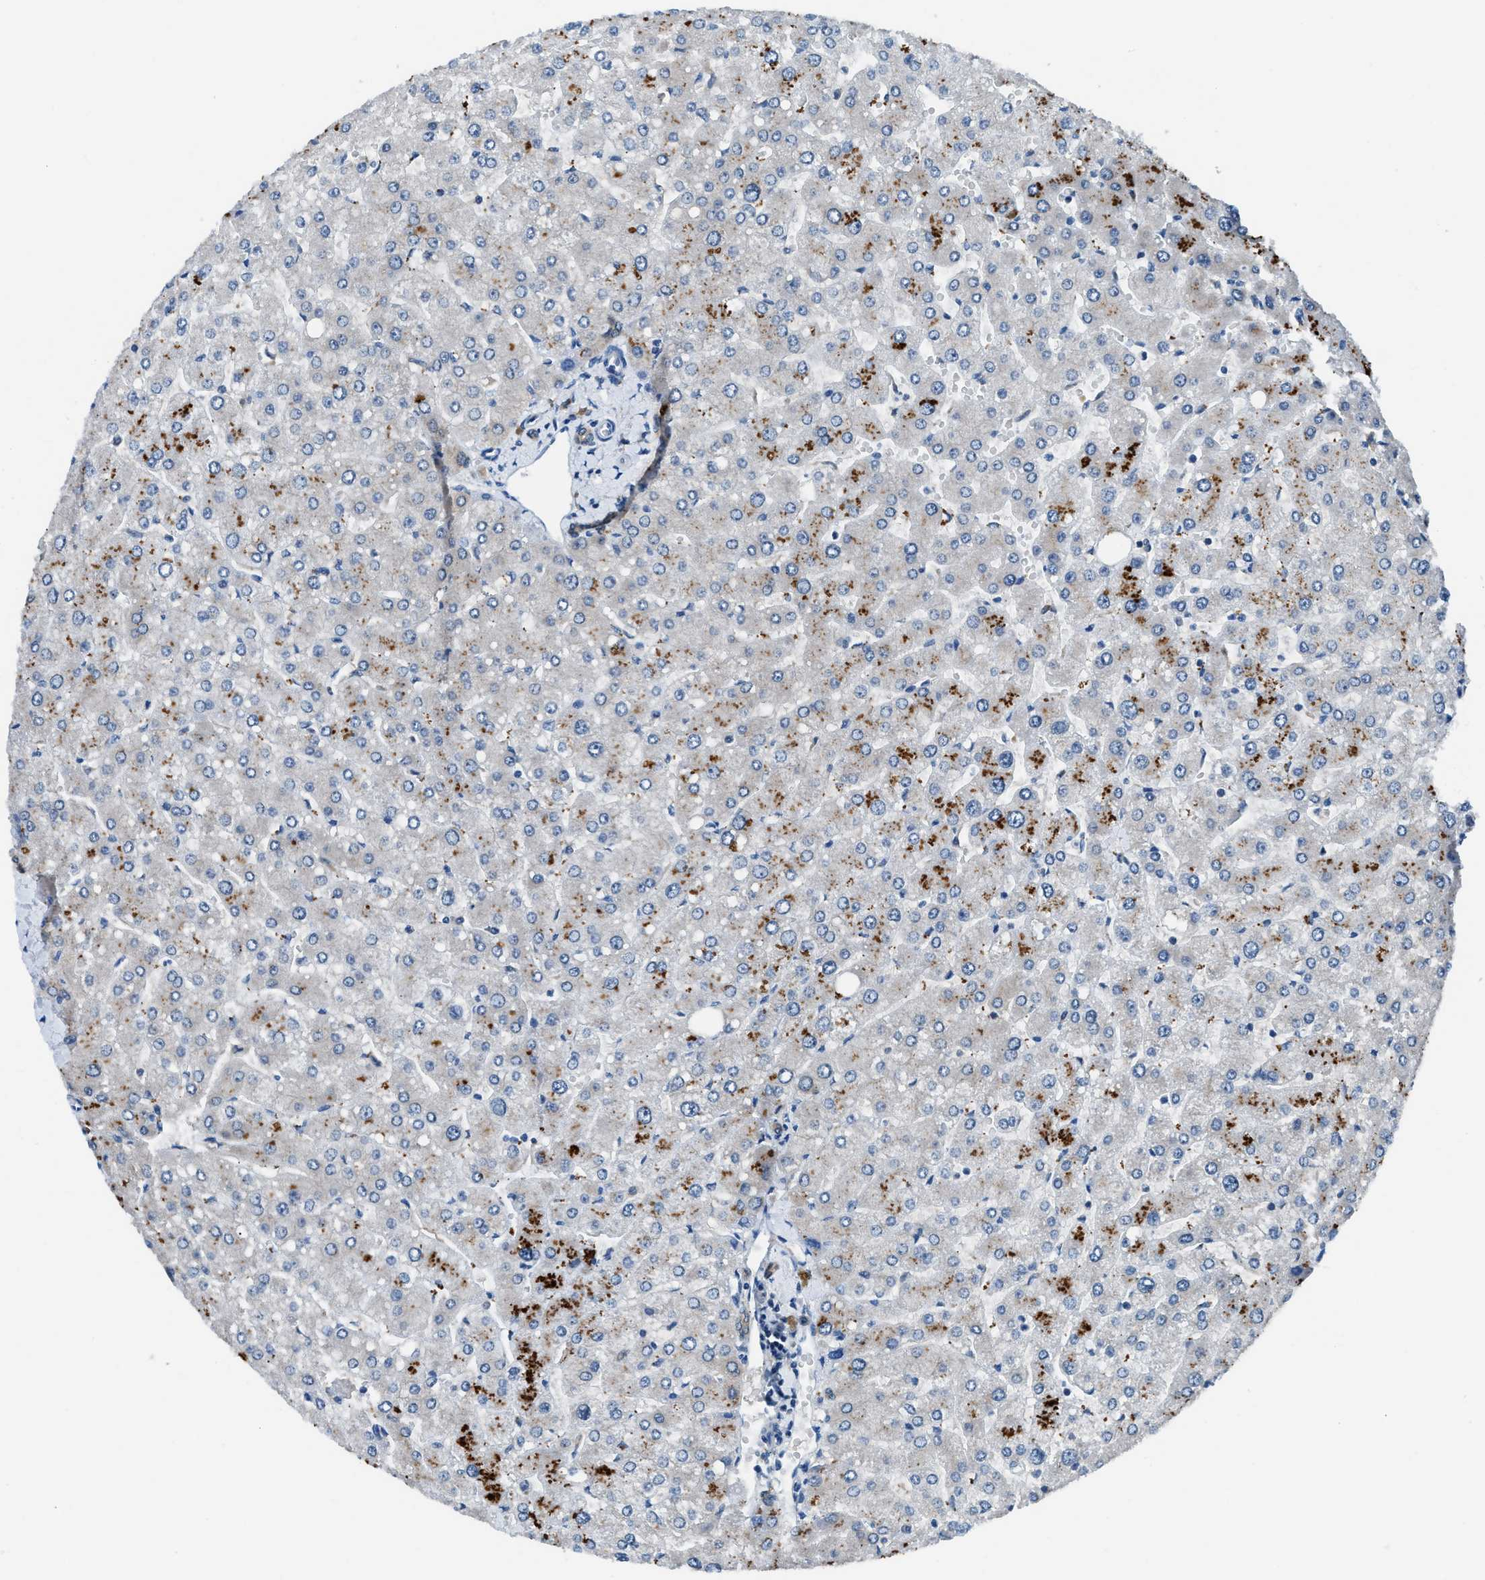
{"staining": {"intensity": "moderate", "quantity": "25%-75%", "location": "cytoplasmic/membranous"}, "tissue": "liver", "cell_type": "Cholangiocytes", "image_type": "normal", "snomed": [{"axis": "morphology", "description": "Normal tissue, NOS"}, {"axis": "topography", "description": "Liver"}], "caption": "The histopathology image exhibits immunohistochemical staining of normal liver. There is moderate cytoplasmic/membranous positivity is seen in about 25%-75% of cholangiocytes. The staining was performed using DAB, with brown indicating positive protein expression. Nuclei are stained blue with hematoxylin.", "gene": "ACP1", "patient": {"sex": "male", "age": 55}}